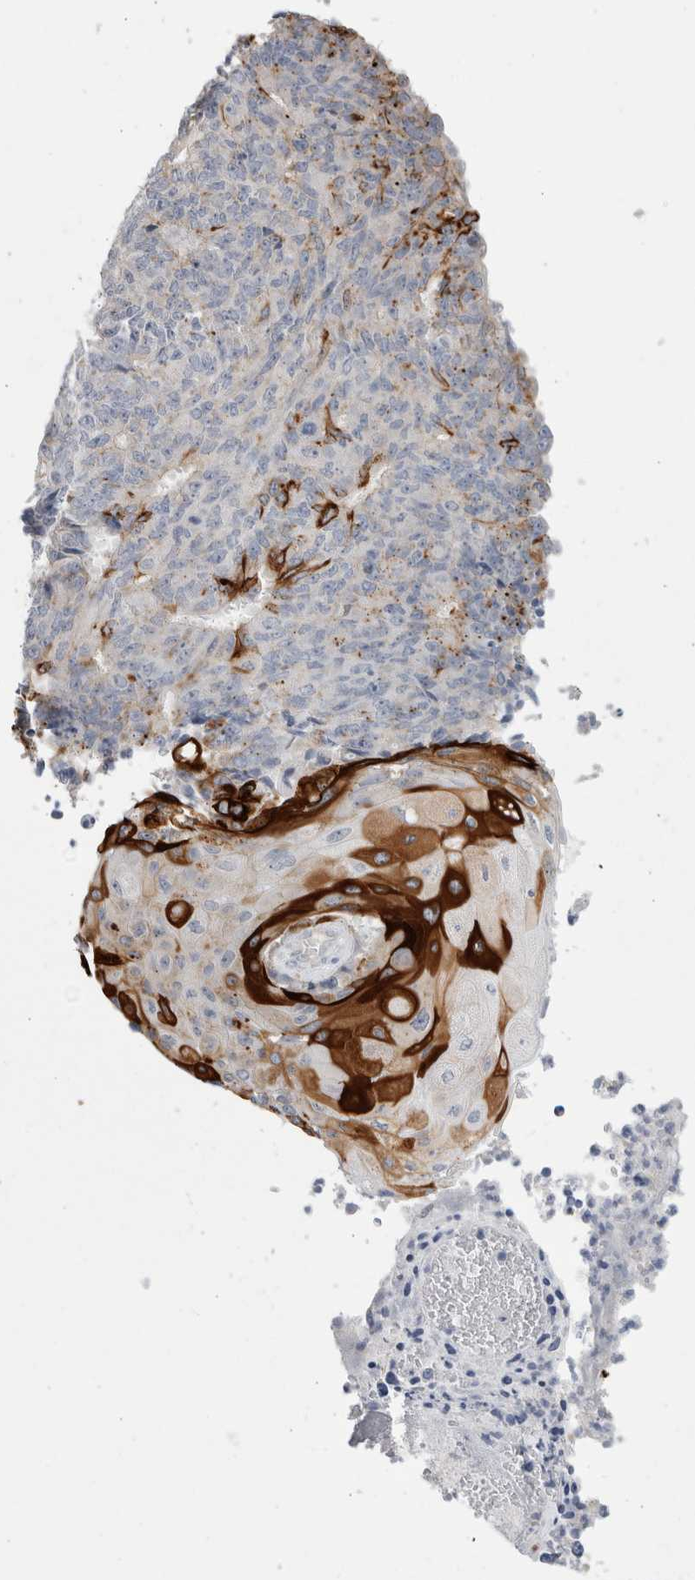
{"staining": {"intensity": "strong", "quantity": "25%-75%", "location": "cytoplasmic/membranous"}, "tissue": "endometrial cancer", "cell_type": "Tumor cells", "image_type": "cancer", "snomed": [{"axis": "morphology", "description": "Adenocarcinoma, NOS"}, {"axis": "topography", "description": "Endometrium"}], "caption": "Immunohistochemistry (IHC) photomicrograph of endometrial cancer (adenocarcinoma) stained for a protein (brown), which shows high levels of strong cytoplasmic/membranous expression in about 25%-75% of tumor cells.", "gene": "GAA", "patient": {"sex": "female", "age": 32}}